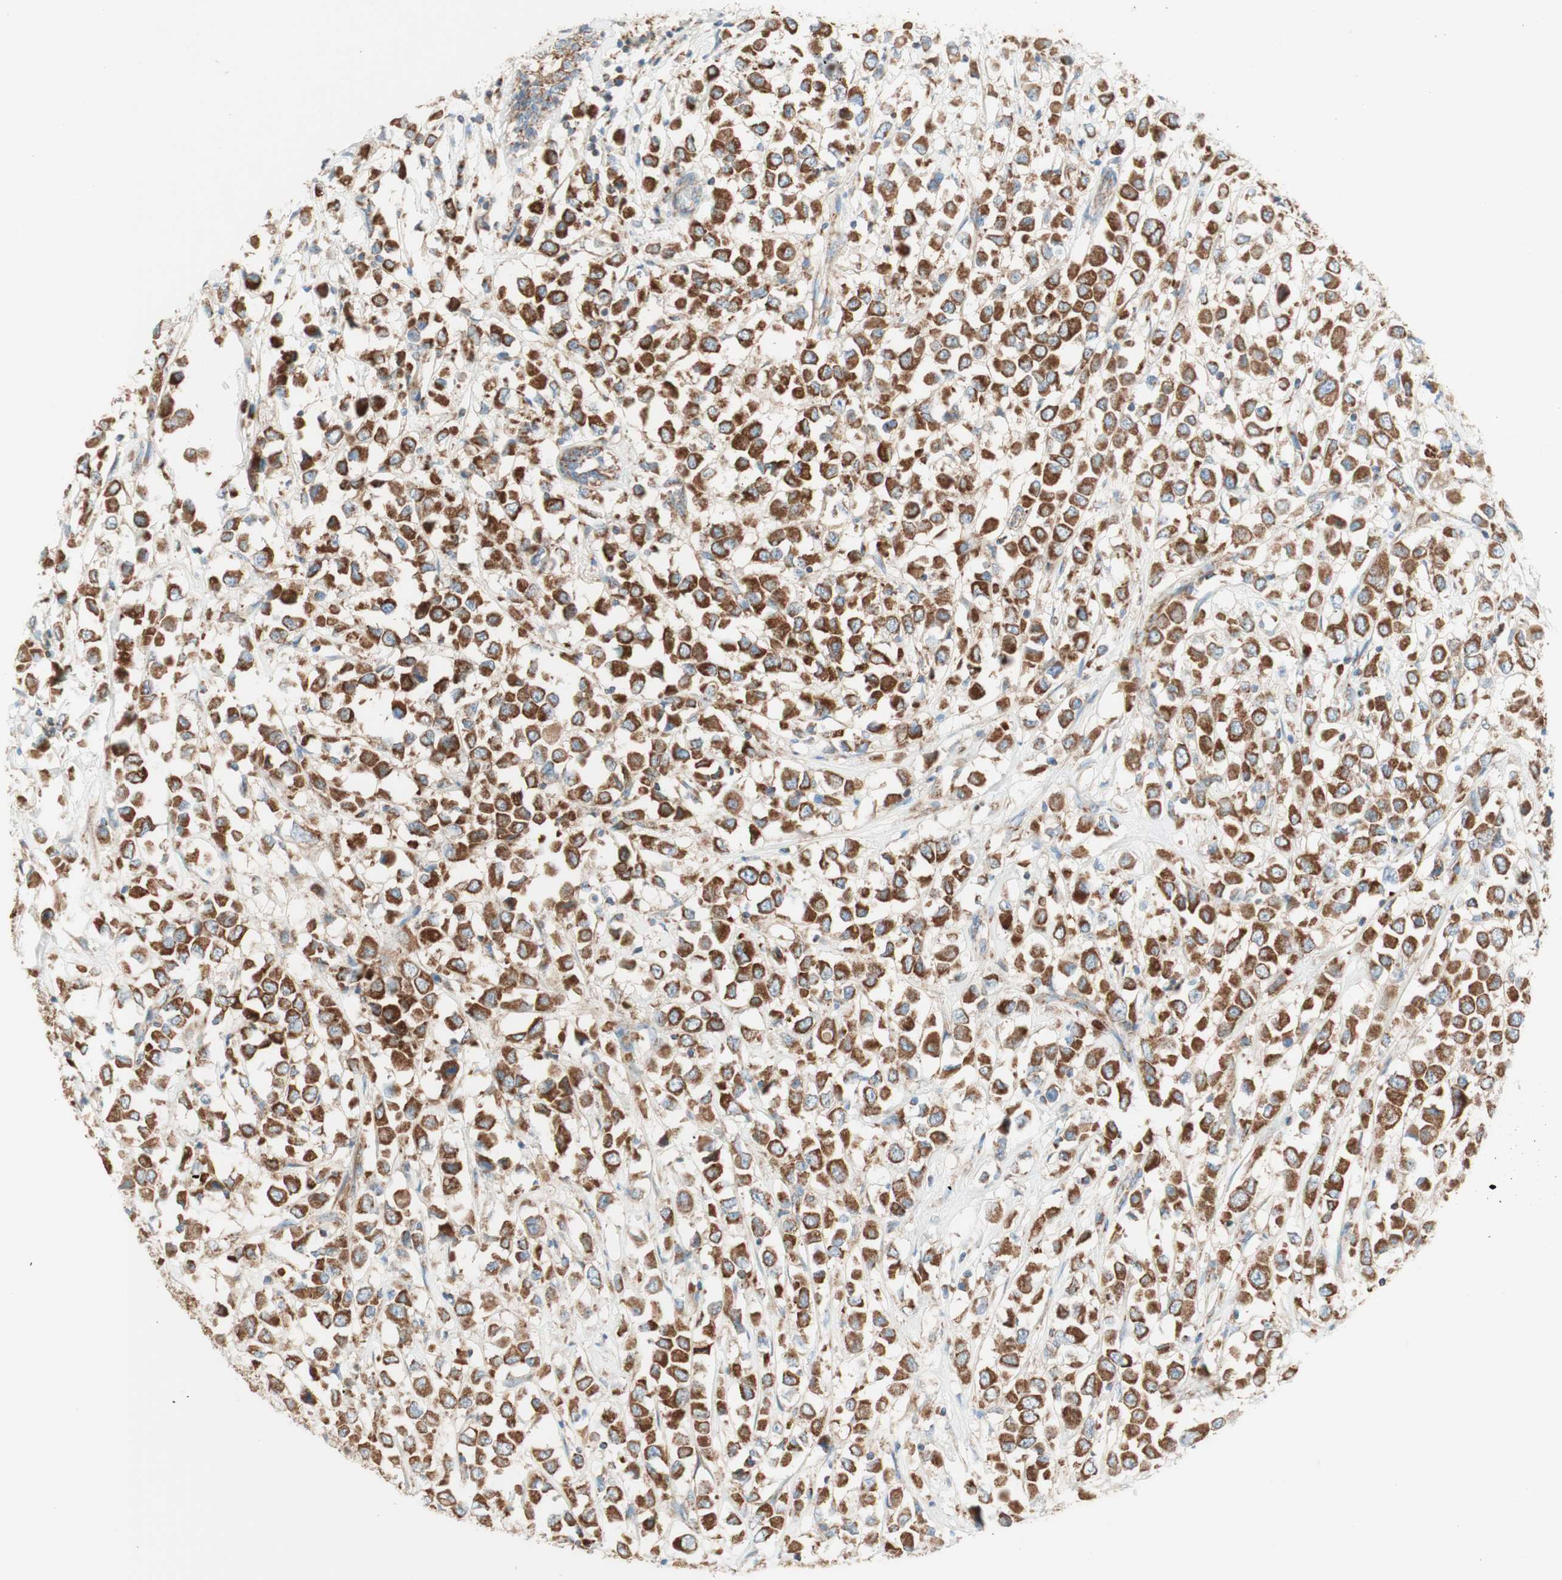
{"staining": {"intensity": "strong", "quantity": ">75%", "location": "cytoplasmic/membranous"}, "tissue": "breast cancer", "cell_type": "Tumor cells", "image_type": "cancer", "snomed": [{"axis": "morphology", "description": "Duct carcinoma"}, {"axis": "topography", "description": "Breast"}], "caption": "About >75% of tumor cells in human breast invasive ductal carcinoma show strong cytoplasmic/membranous protein positivity as visualized by brown immunohistochemical staining.", "gene": "TOMM20", "patient": {"sex": "female", "age": 61}}